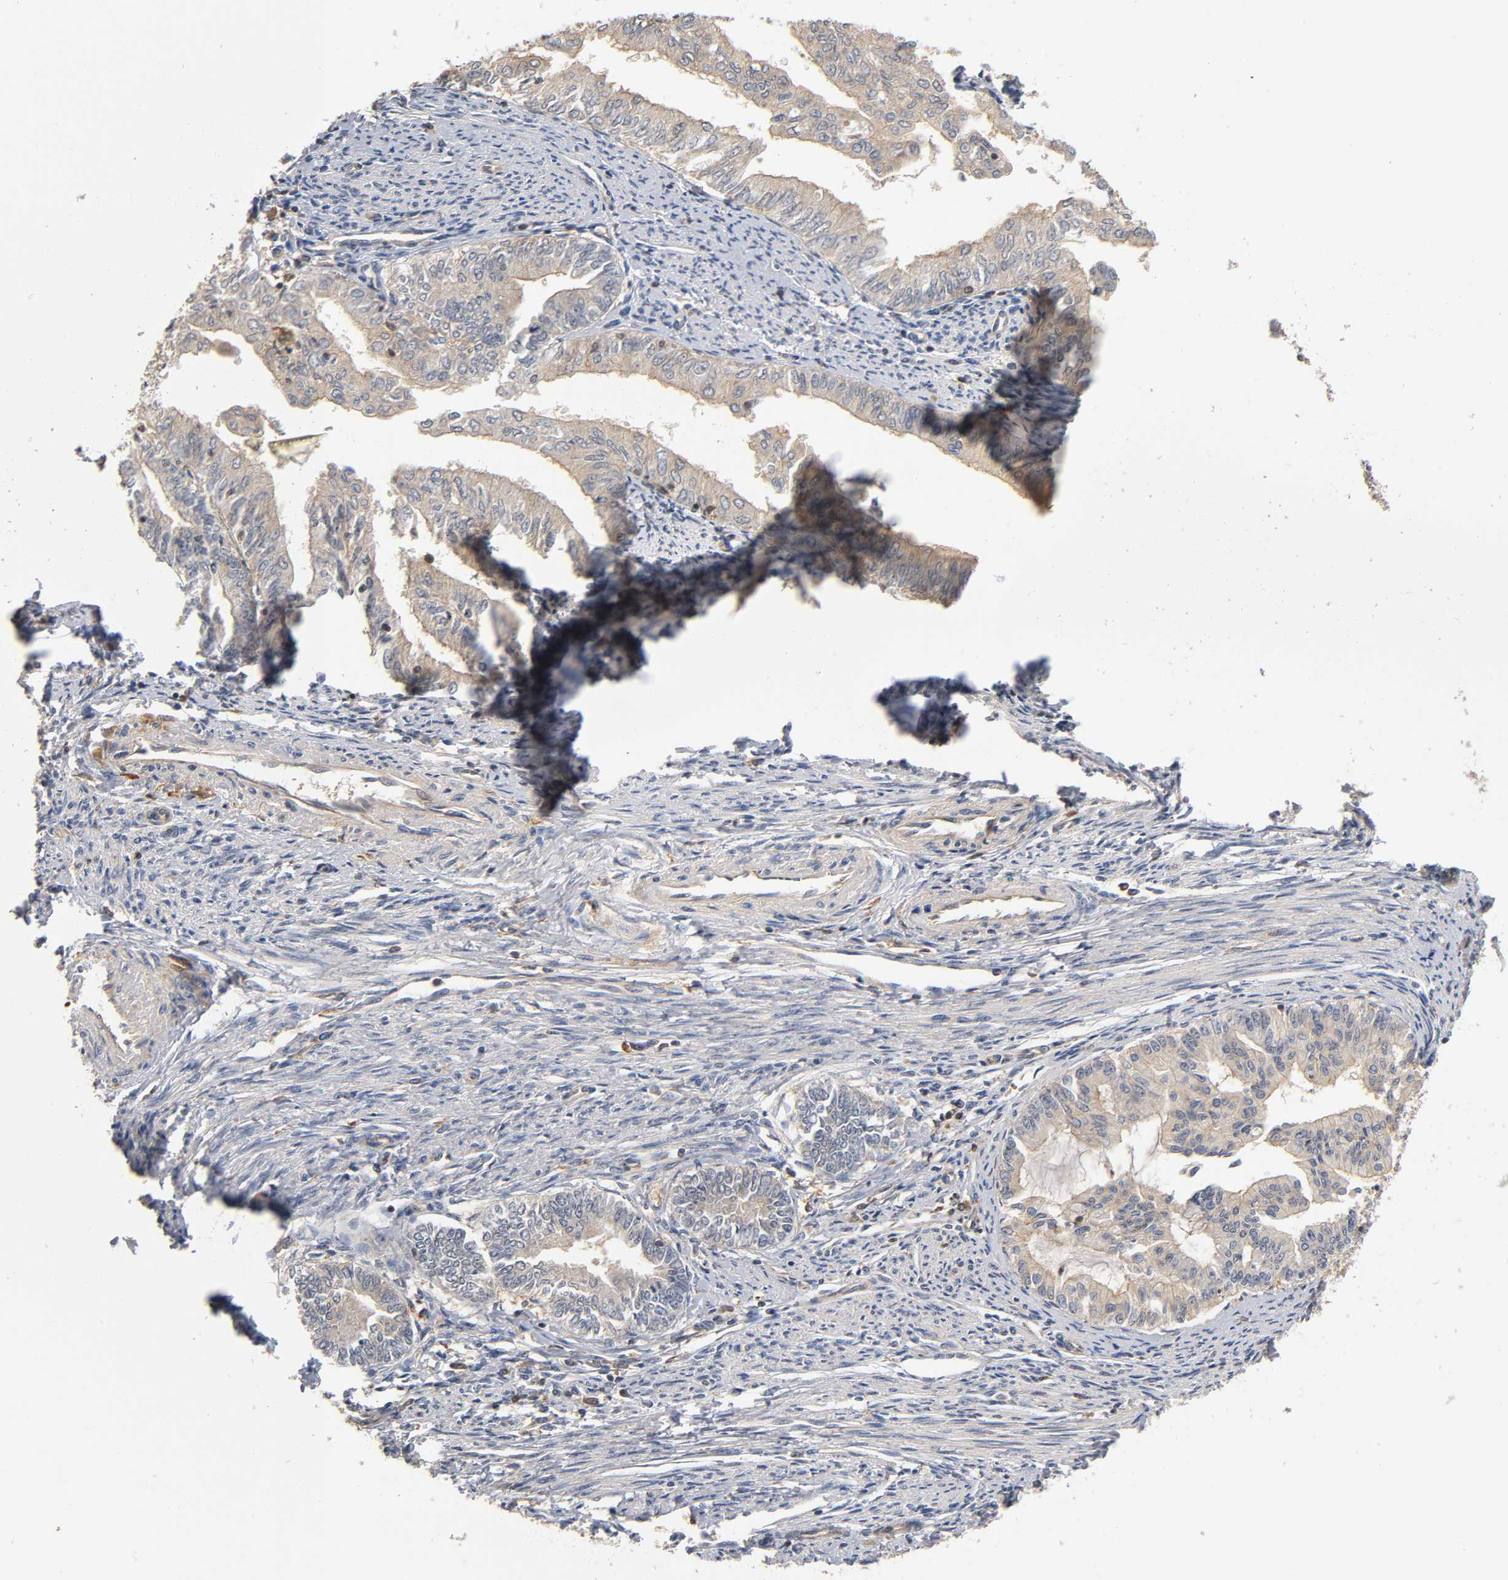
{"staining": {"intensity": "moderate", "quantity": ">75%", "location": "cytoplasmic/membranous"}, "tissue": "endometrial cancer", "cell_type": "Tumor cells", "image_type": "cancer", "snomed": [{"axis": "morphology", "description": "Adenocarcinoma, NOS"}, {"axis": "topography", "description": "Endometrium"}], "caption": "A high-resolution micrograph shows immunohistochemistry staining of endometrial adenocarcinoma, which shows moderate cytoplasmic/membranous positivity in about >75% of tumor cells.", "gene": "ACTR2", "patient": {"sex": "female", "age": 66}}